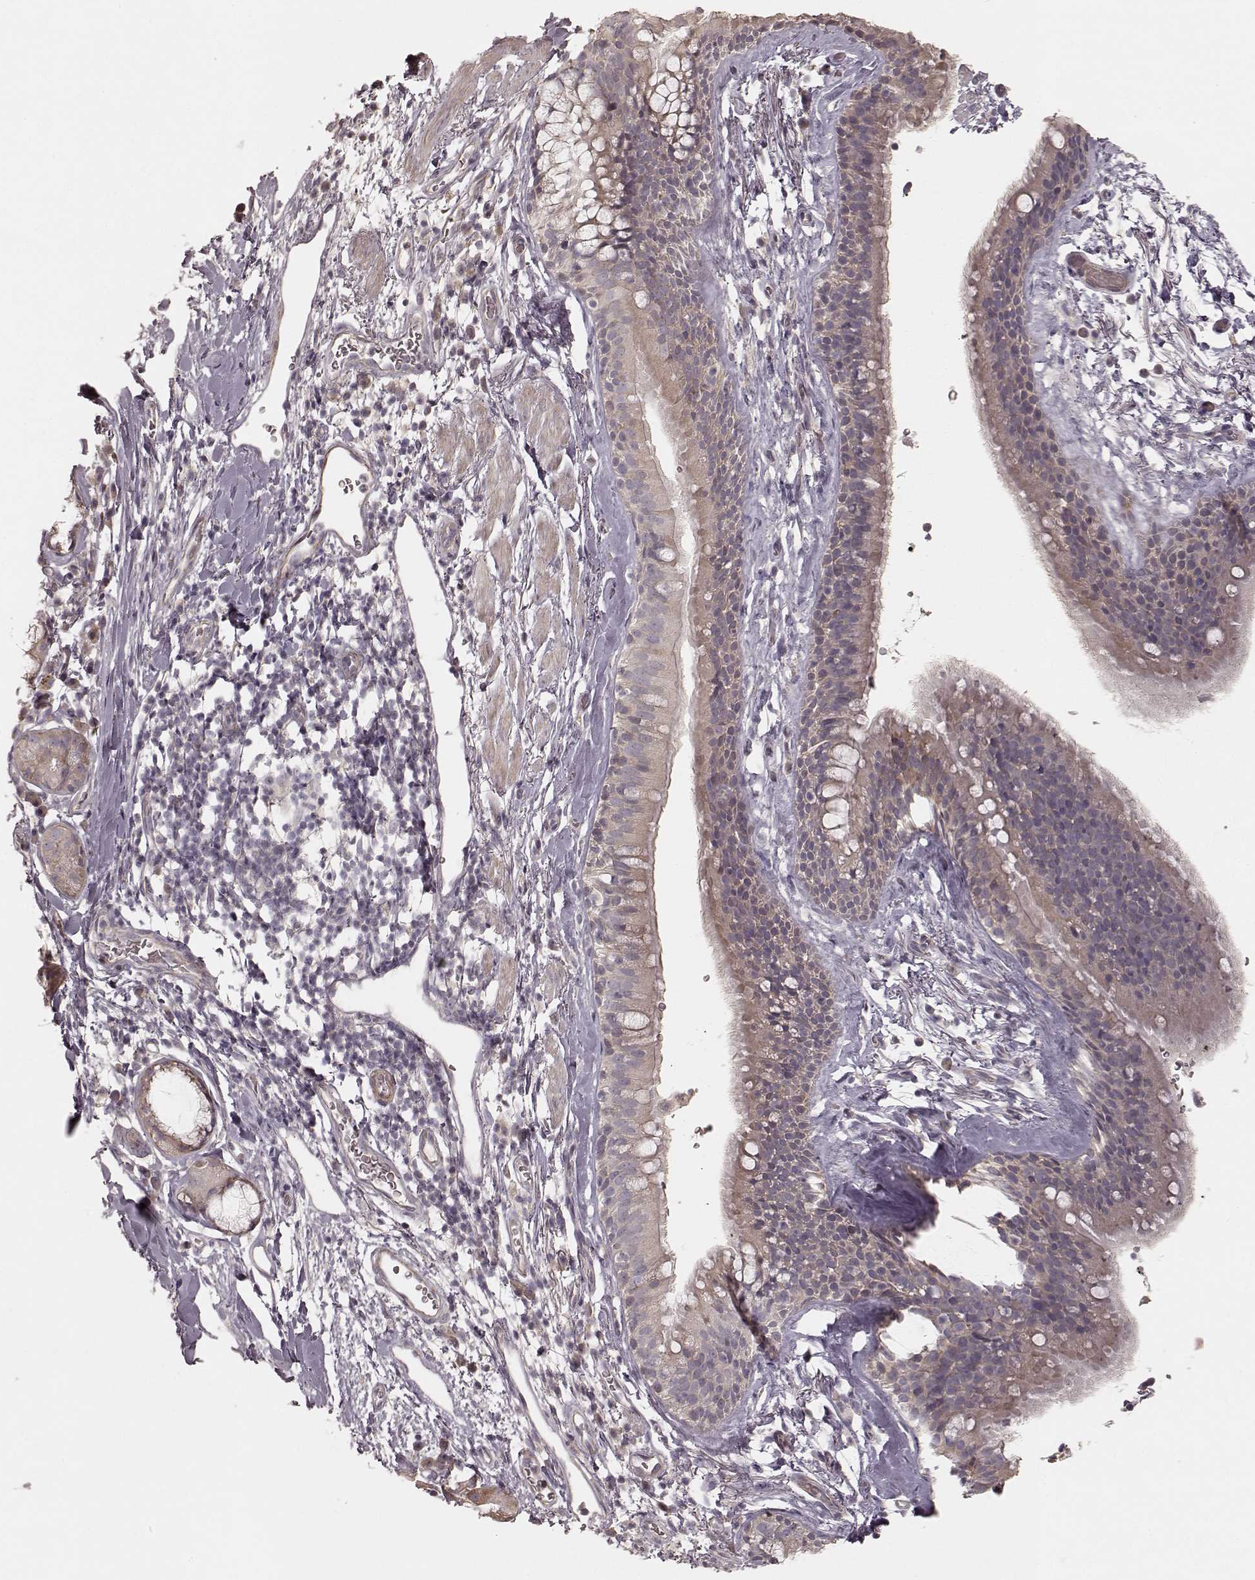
{"staining": {"intensity": "negative", "quantity": "none", "location": "none"}, "tissue": "bronchus", "cell_type": "Respiratory epithelial cells", "image_type": "normal", "snomed": [{"axis": "morphology", "description": "Normal tissue, NOS"}, {"axis": "topography", "description": "Cartilage tissue"}, {"axis": "topography", "description": "Bronchus"}], "caption": "Respiratory epithelial cells show no significant staining in benign bronchus. (DAB immunohistochemistry visualized using brightfield microscopy, high magnification).", "gene": "KCNJ9", "patient": {"sex": "male", "age": 58}}